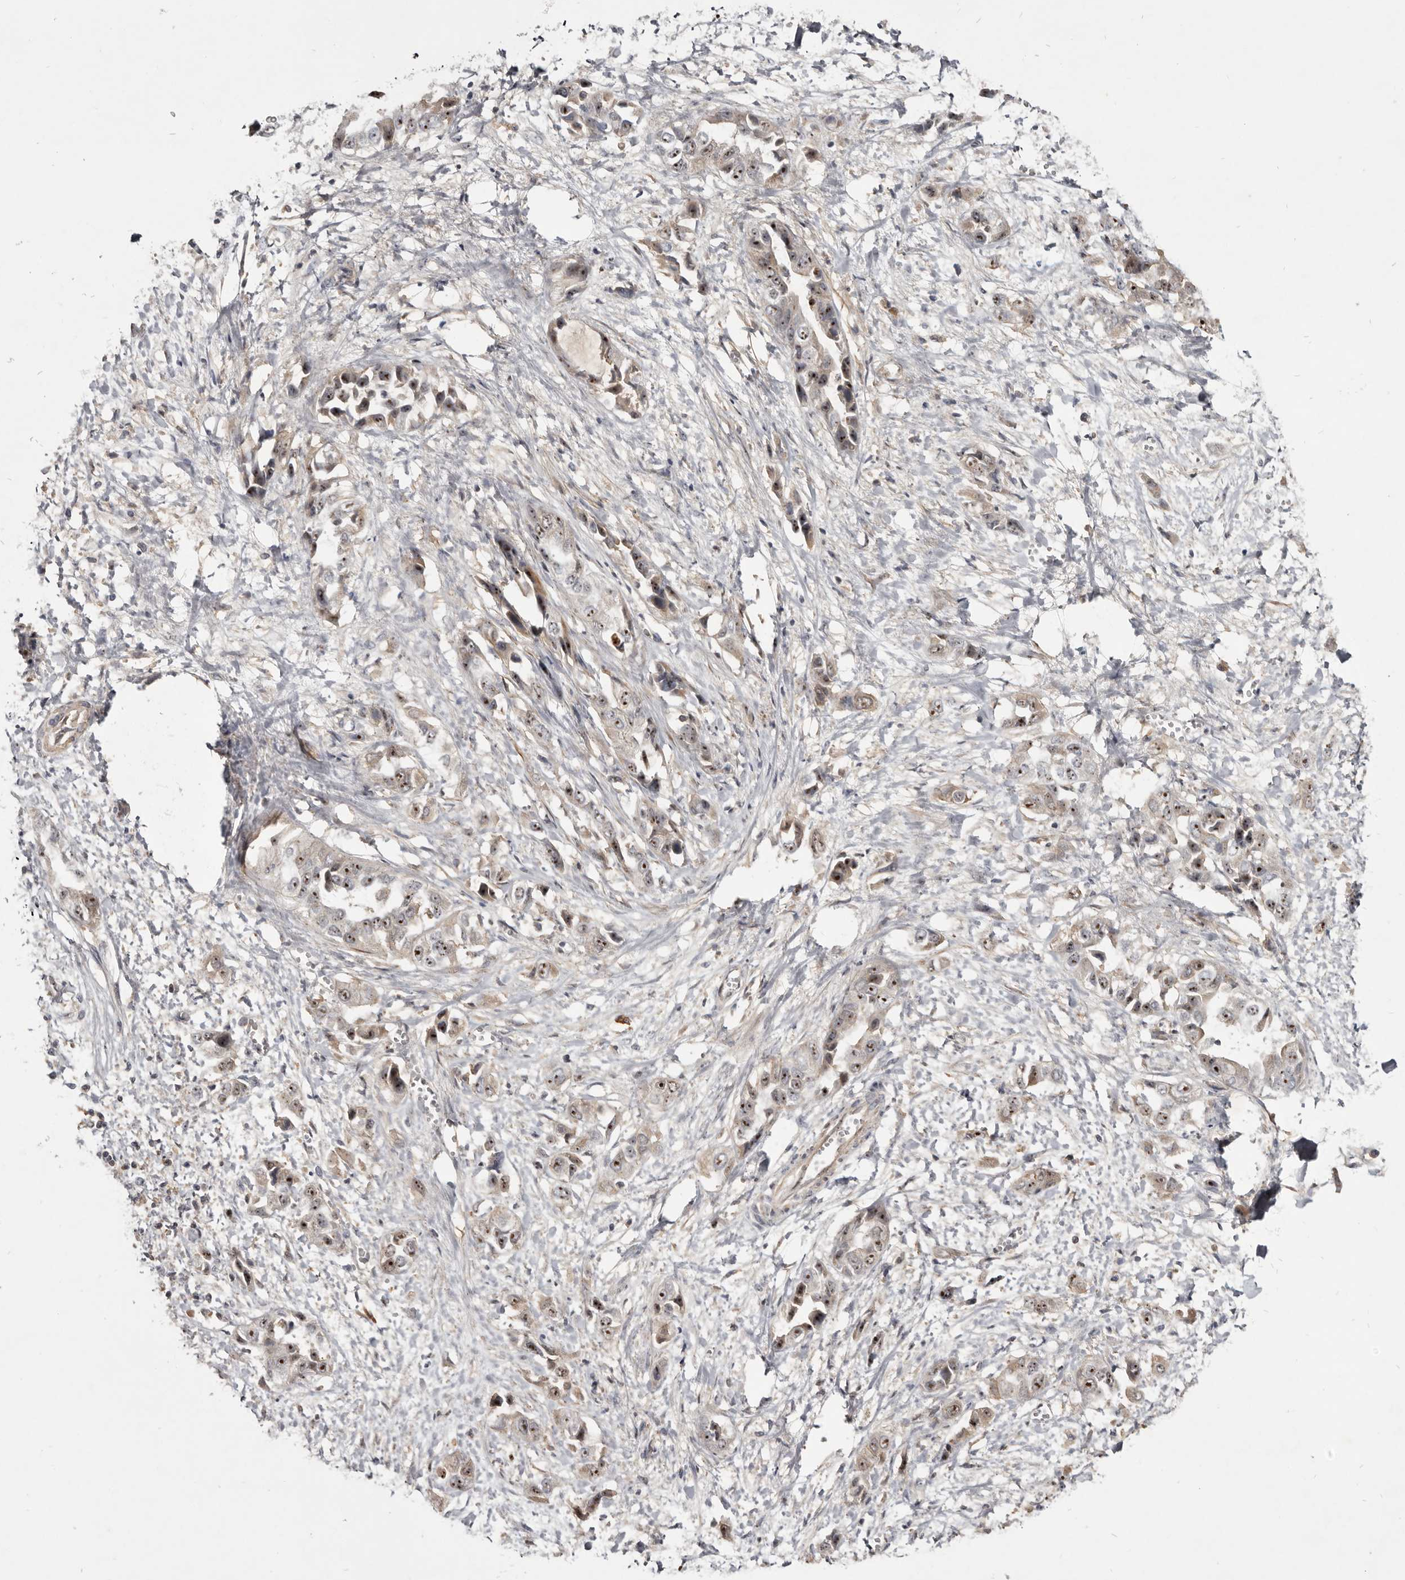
{"staining": {"intensity": "moderate", "quantity": "25%-75%", "location": "cytoplasmic/membranous,nuclear"}, "tissue": "liver cancer", "cell_type": "Tumor cells", "image_type": "cancer", "snomed": [{"axis": "morphology", "description": "Cholangiocarcinoma"}, {"axis": "topography", "description": "Liver"}], "caption": "This photomicrograph shows immunohistochemistry staining of liver cholangiocarcinoma, with medium moderate cytoplasmic/membranous and nuclear expression in approximately 25%-75% of tumor cells.", "gene": "TTC39A", "patient": {"sex": "female", "age": 52}}